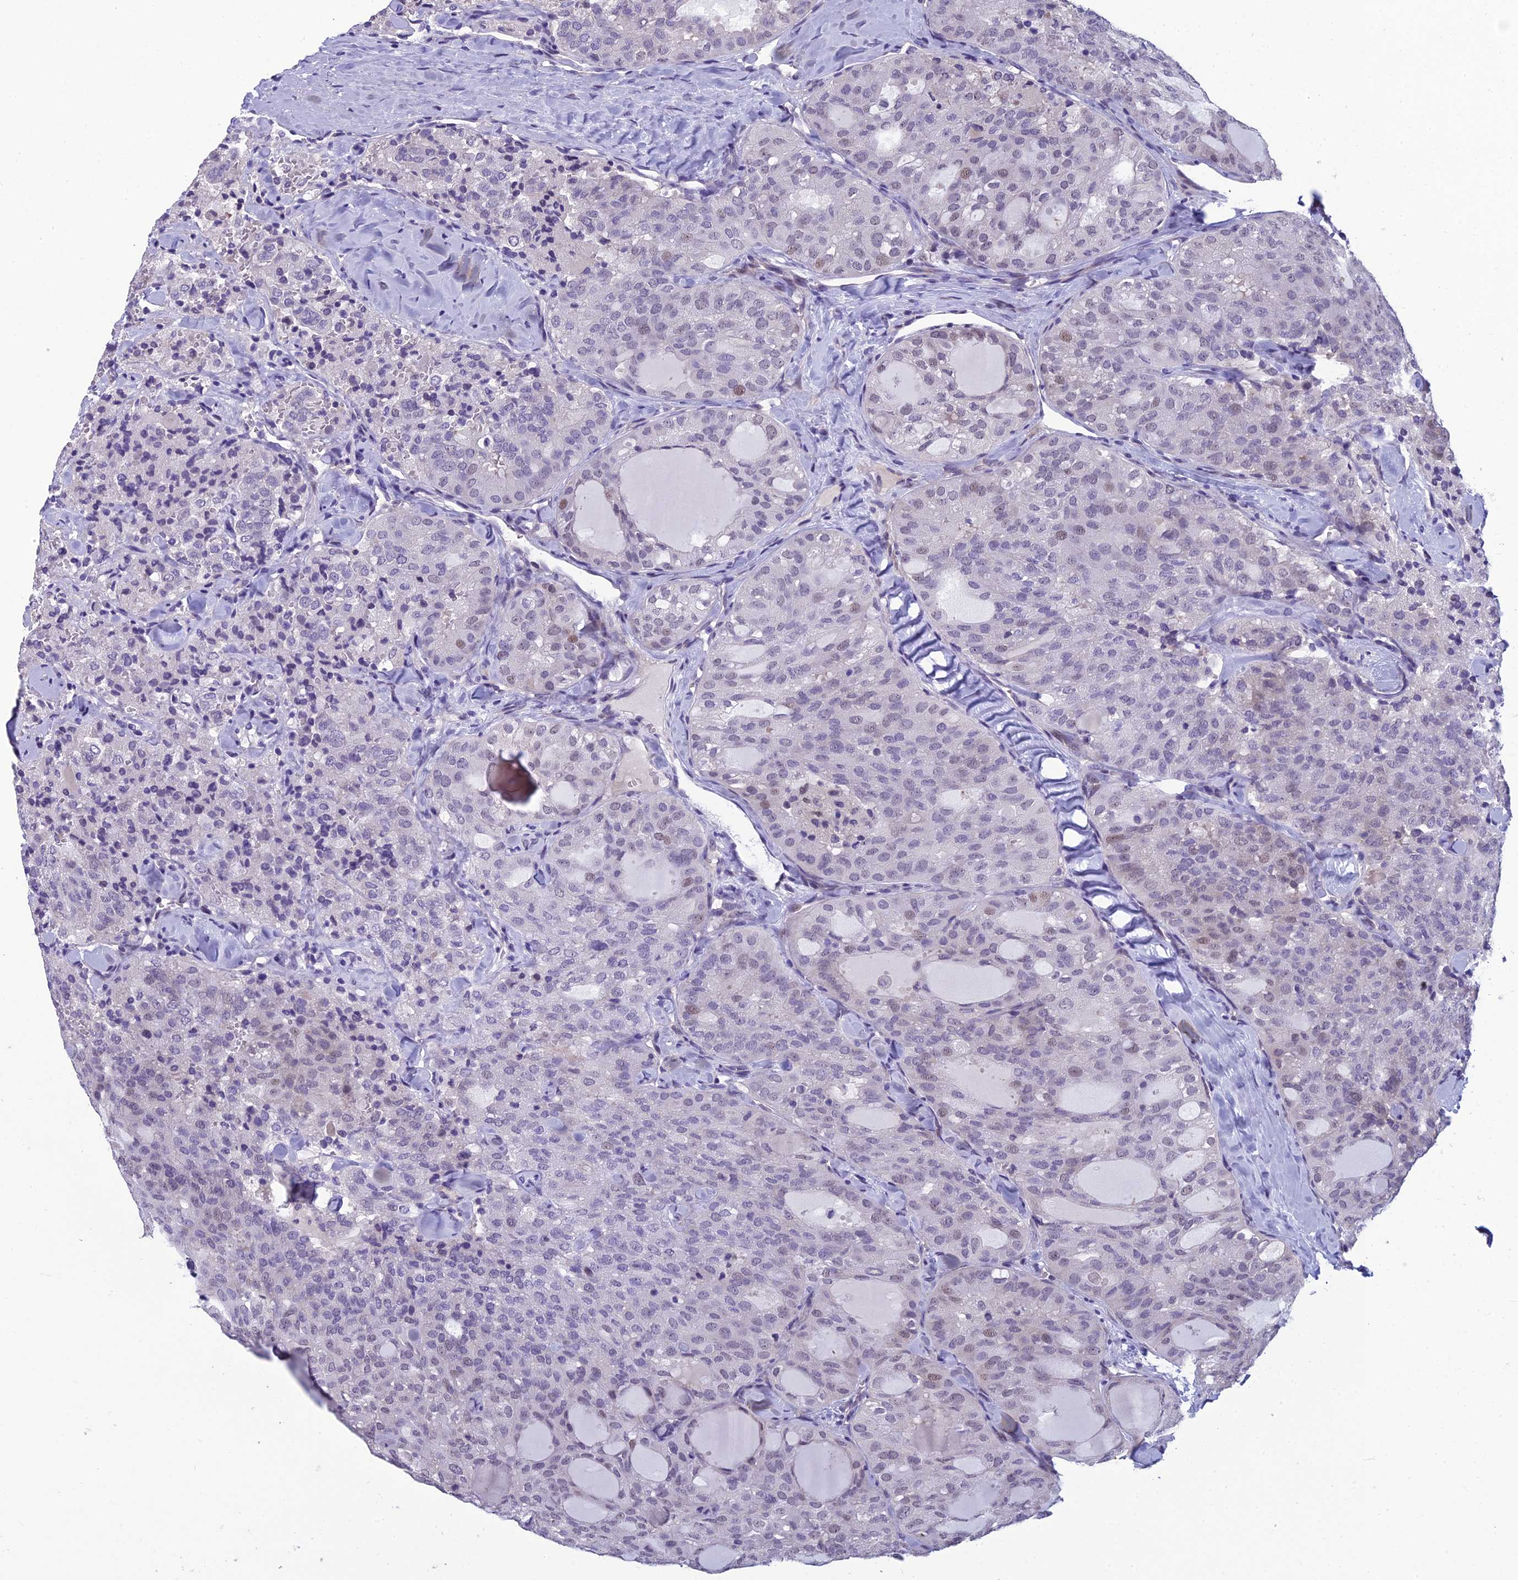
{"staining": {"intensity": "weak", "quantity": "<25%", "location": "nuclear"}, "tissue": "thyroid cancer", "cell_type": "Tumor cells", "image_type": "cancer", "snomed": [{"axis": "morphology", "description": "Follicular adenoma carcinoma, NOS"}, {"axis": "topography", "description": "Thyroid gland"}], "caption": "DAB immunohistochemical staining of human follicular adenoma carcinoma (thyroid) exhibits no significant expression in tumor cells. (DAB (3,3'-diaminobenzidine) immunohistochemistry (IHC) with hematoxylin counter stain).", "gene": "GRWD1", "patient": {"sex": "male", "age": 75}}